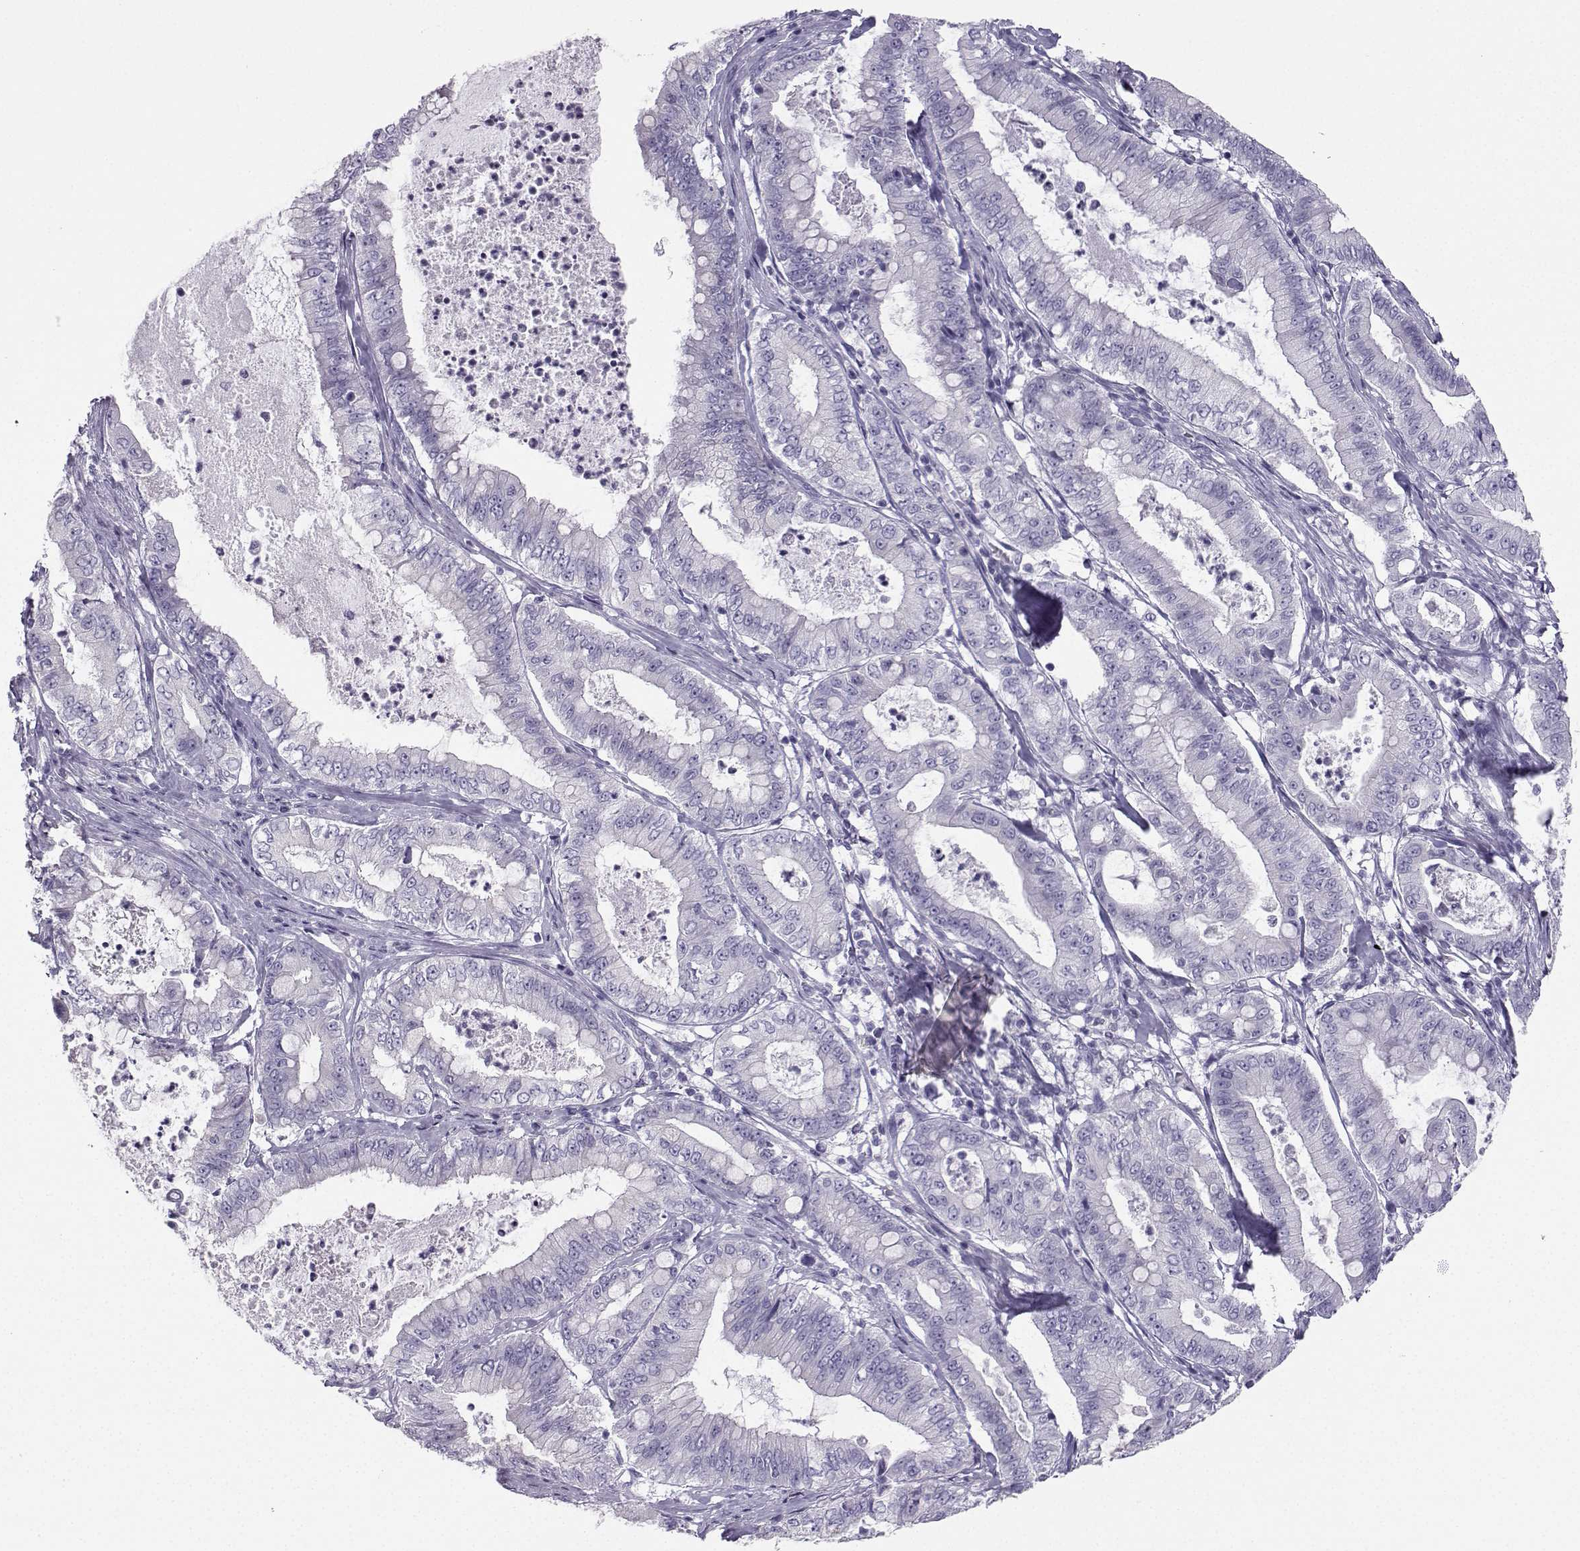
{"staining": {"intensity": "negative", "quantity": "none", "location": "none"}, "tissue": "pancreatic cancer", "cell_type": "Tumor cells", "image_type": "cancer", "snomed": [{"axis": "morphology", "description": "Adenocarcinoma, NOS"}, {"axis": "topography", "description": "Pancreas"}], "caption": "Immunohistochemical staining of human pancreatic adenocarcinoma demonstrates no significant staining in tumor cells.", "gene": "NEFL", "patient": {"sex": "male", "age": 71}}